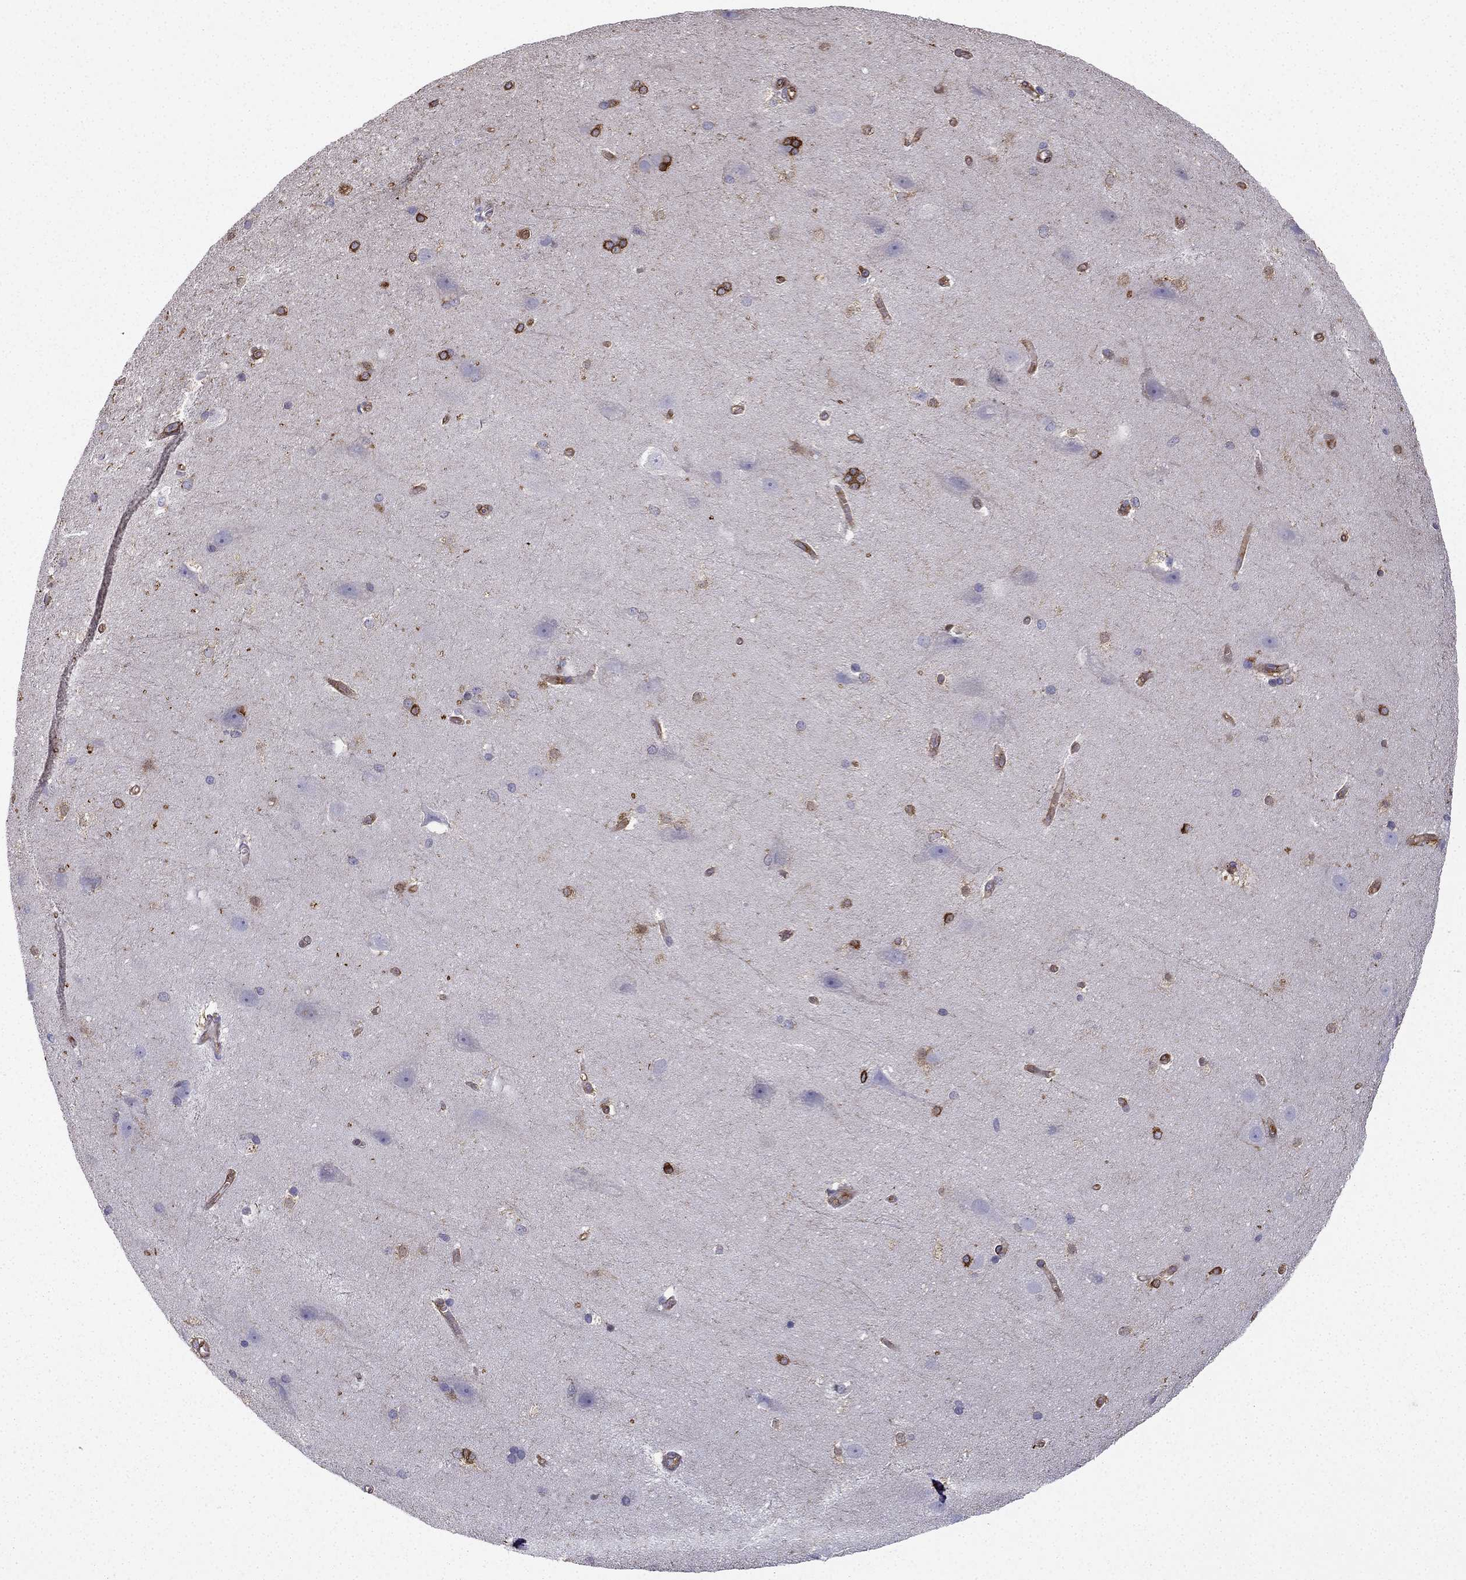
{"staining": {"intensity": "strong", "quantity": "25%-75%", "location": "cytoplasmic/membranous"}, "tissue": "hippocampus", "cell_type": "Glial cells", "image_type": "normal", "snomed": [{"axis": "morphology", "description": "Normal tissue, NOS"}, {"axis": "topography", "description": "Cerebral cortex"}, {"axis": "topography", "description": "Hippocampus"}], "caption": "Protein expression analysis of unremarkable hippocampus demonstrates strong cytoplasmic/membranous positivity in about 25%-75% of glial cells.", "gene": "MAP4", "patient": {"sex": "female", "age": 19}}